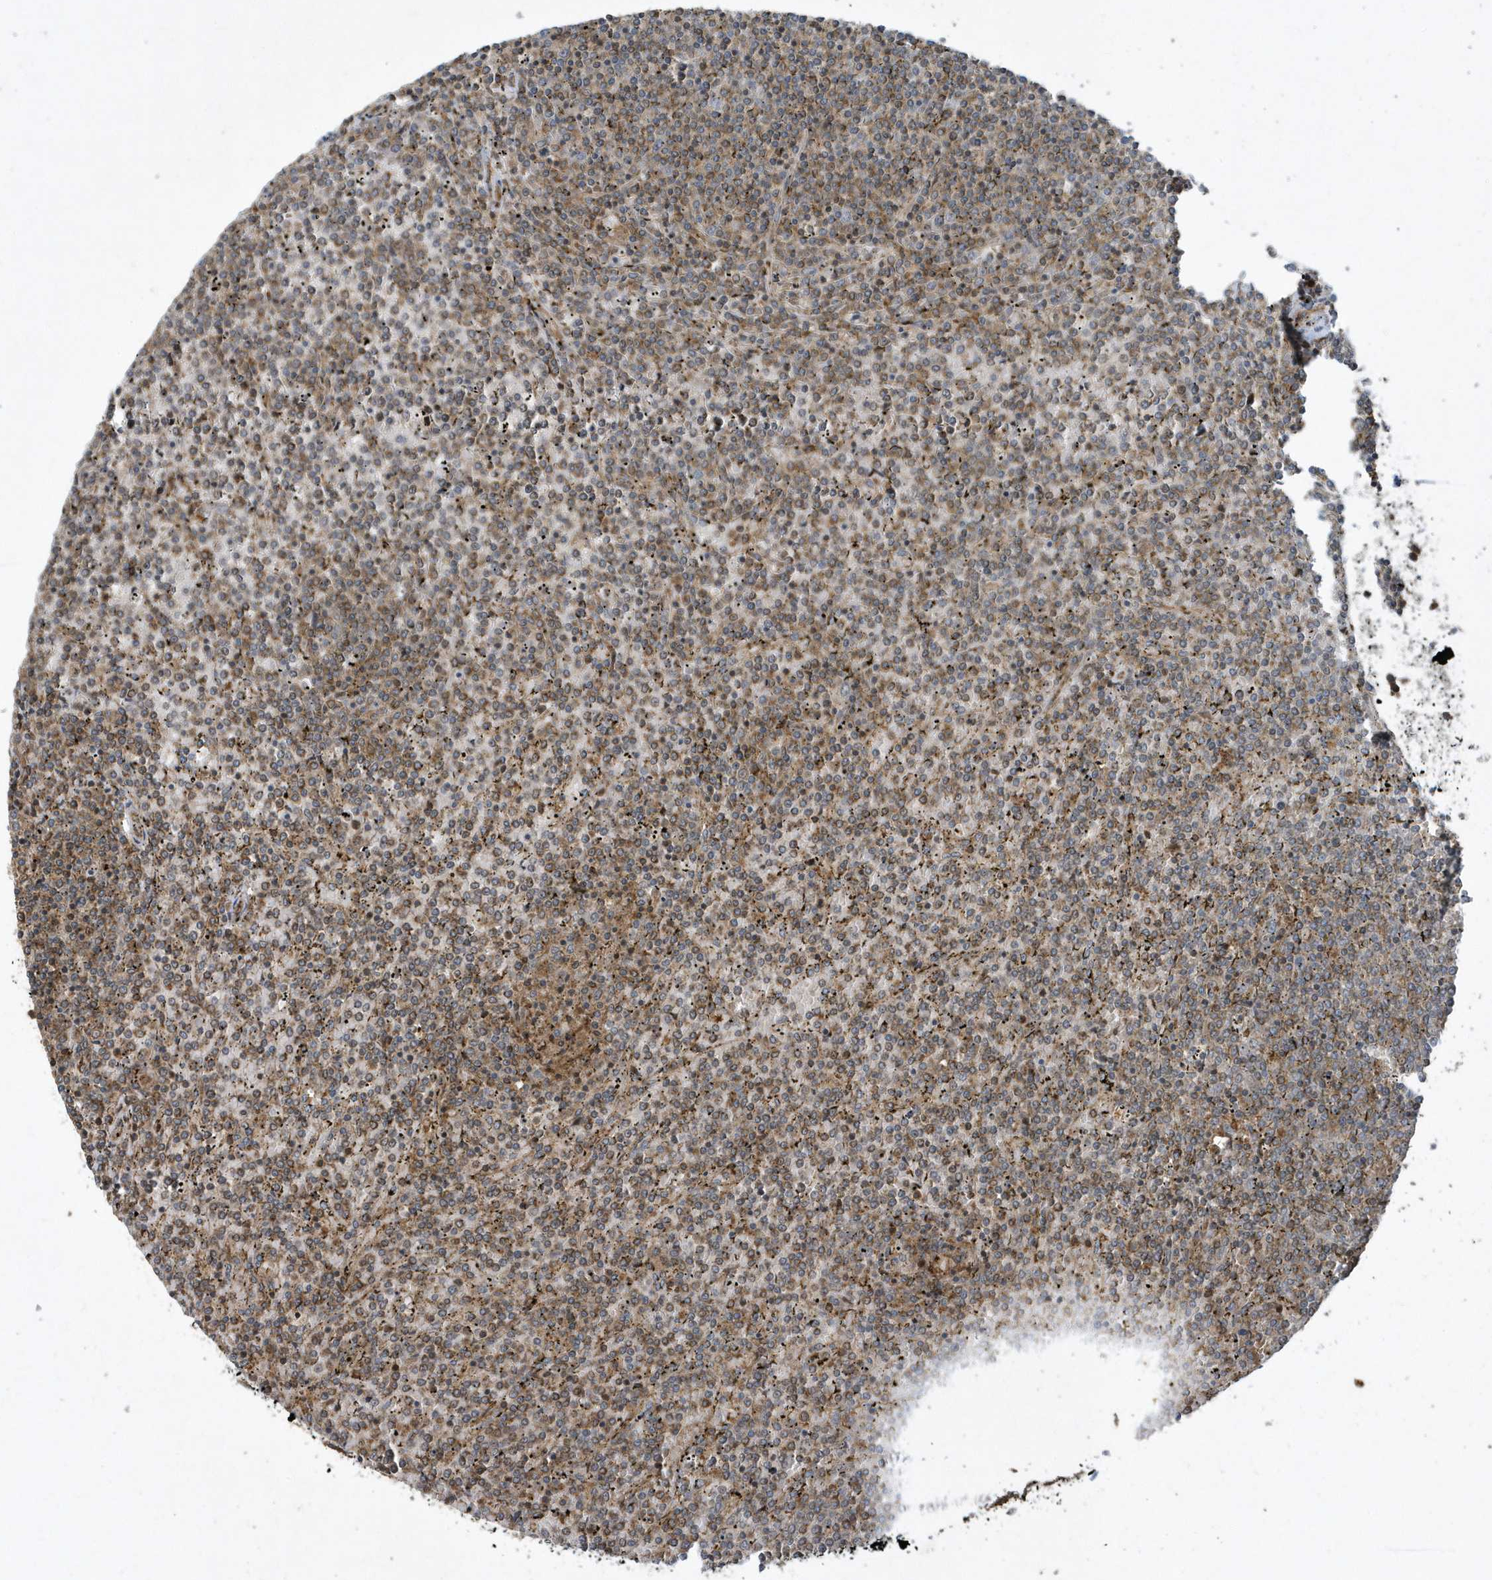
{"staining": {"intensity": "moderate", "quantity": "25%-75%", "location": "cytoplasmic/membranous"}, "tissue": "lymphoma", "cell_type": "Tumor cells", "image_type": "cancer", "snomed": [{"axis": "morphology", "description": "Malignant lymphoma, non-Hodgkin's type, Low grade"}, {"axis": "topography", "description": "Spleen"}], "caption": "A micrograph of human malignant lymphoma, non-Hodgkin's type (low-grade) stained for a protein shows moderate cytoplasmic/membranous brown staining in tumor cells.", "gene": "STAMBP", "patient": {"sex": "female", "age": 19}}